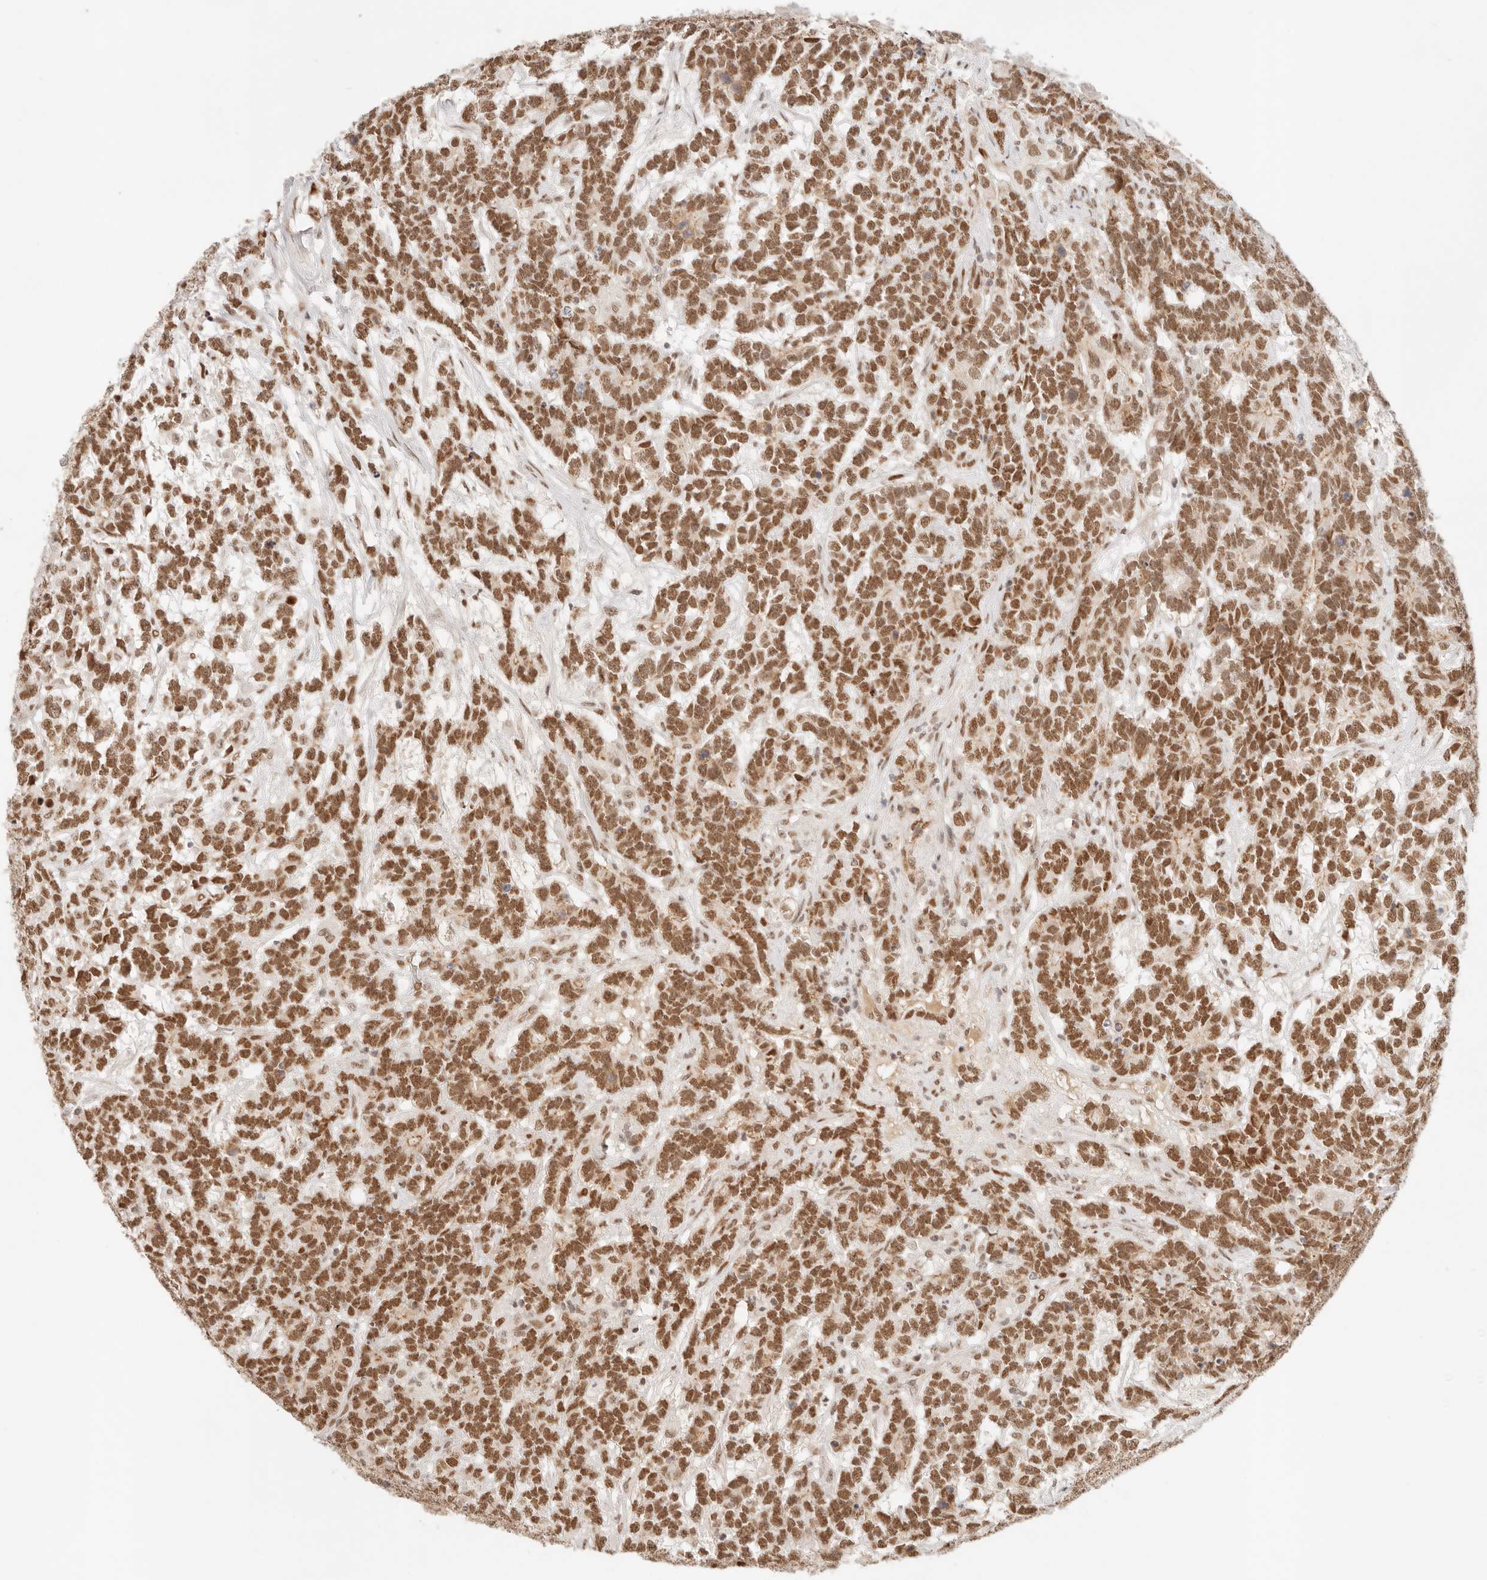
{"staining": {"intensity": "moderate", "quantity": ">75%", "location": "nuclear"}, "tissue": "testis cancer", "cell_type": "Tumor cells", "image_type": "cancer", "snomed": [{"axis": "morphology", "description": "Carcinoma, Embryonal, NOS"}, {"axis": "topography", "description": "Testis"}], "caption": "Brown immunohistochemical staining in human embryonal carcinoma (testis) reveals moderate nuclear staining in approximately >75% of tumor cells.", "gene": "HOXC5", "patient": {"sex": "male", "age": 26}}